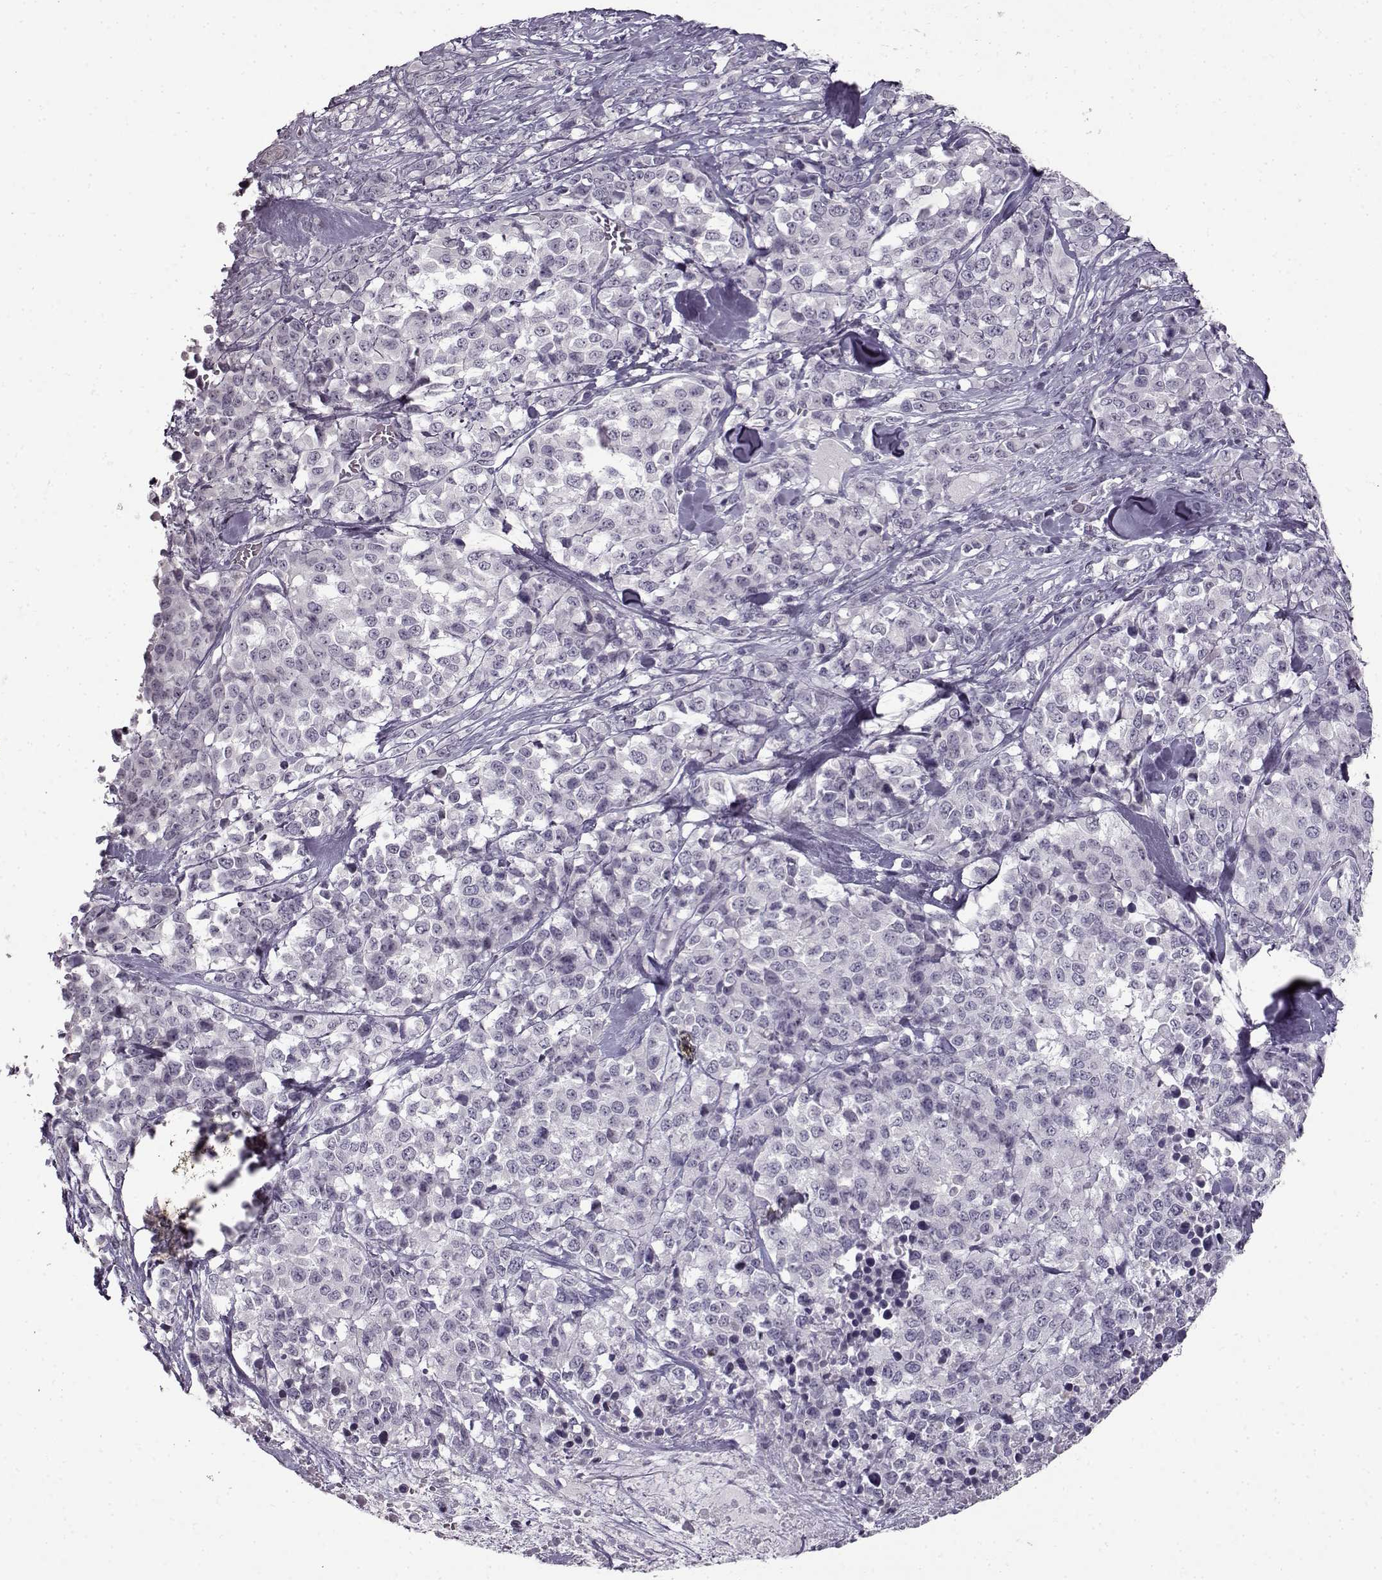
{"staining": {"intensity": "negative", "quantity": "none", "location": "none"}, "tissue": "melanoma", "cell_type": "Tumor cells", "image_type": "cancer", "snomed": [{"axis": "morphology", "description": "Malignant melanoma, Metastatic site"}, {"axis": "topography", "description": "Skin"}], "caption": "Protein analysis of melanoma exhibits no significant staining in tumor cells. Nuclei are stained in blue.", "gene": "FSHB", "patient": {"sex": "male", "age": 84}}